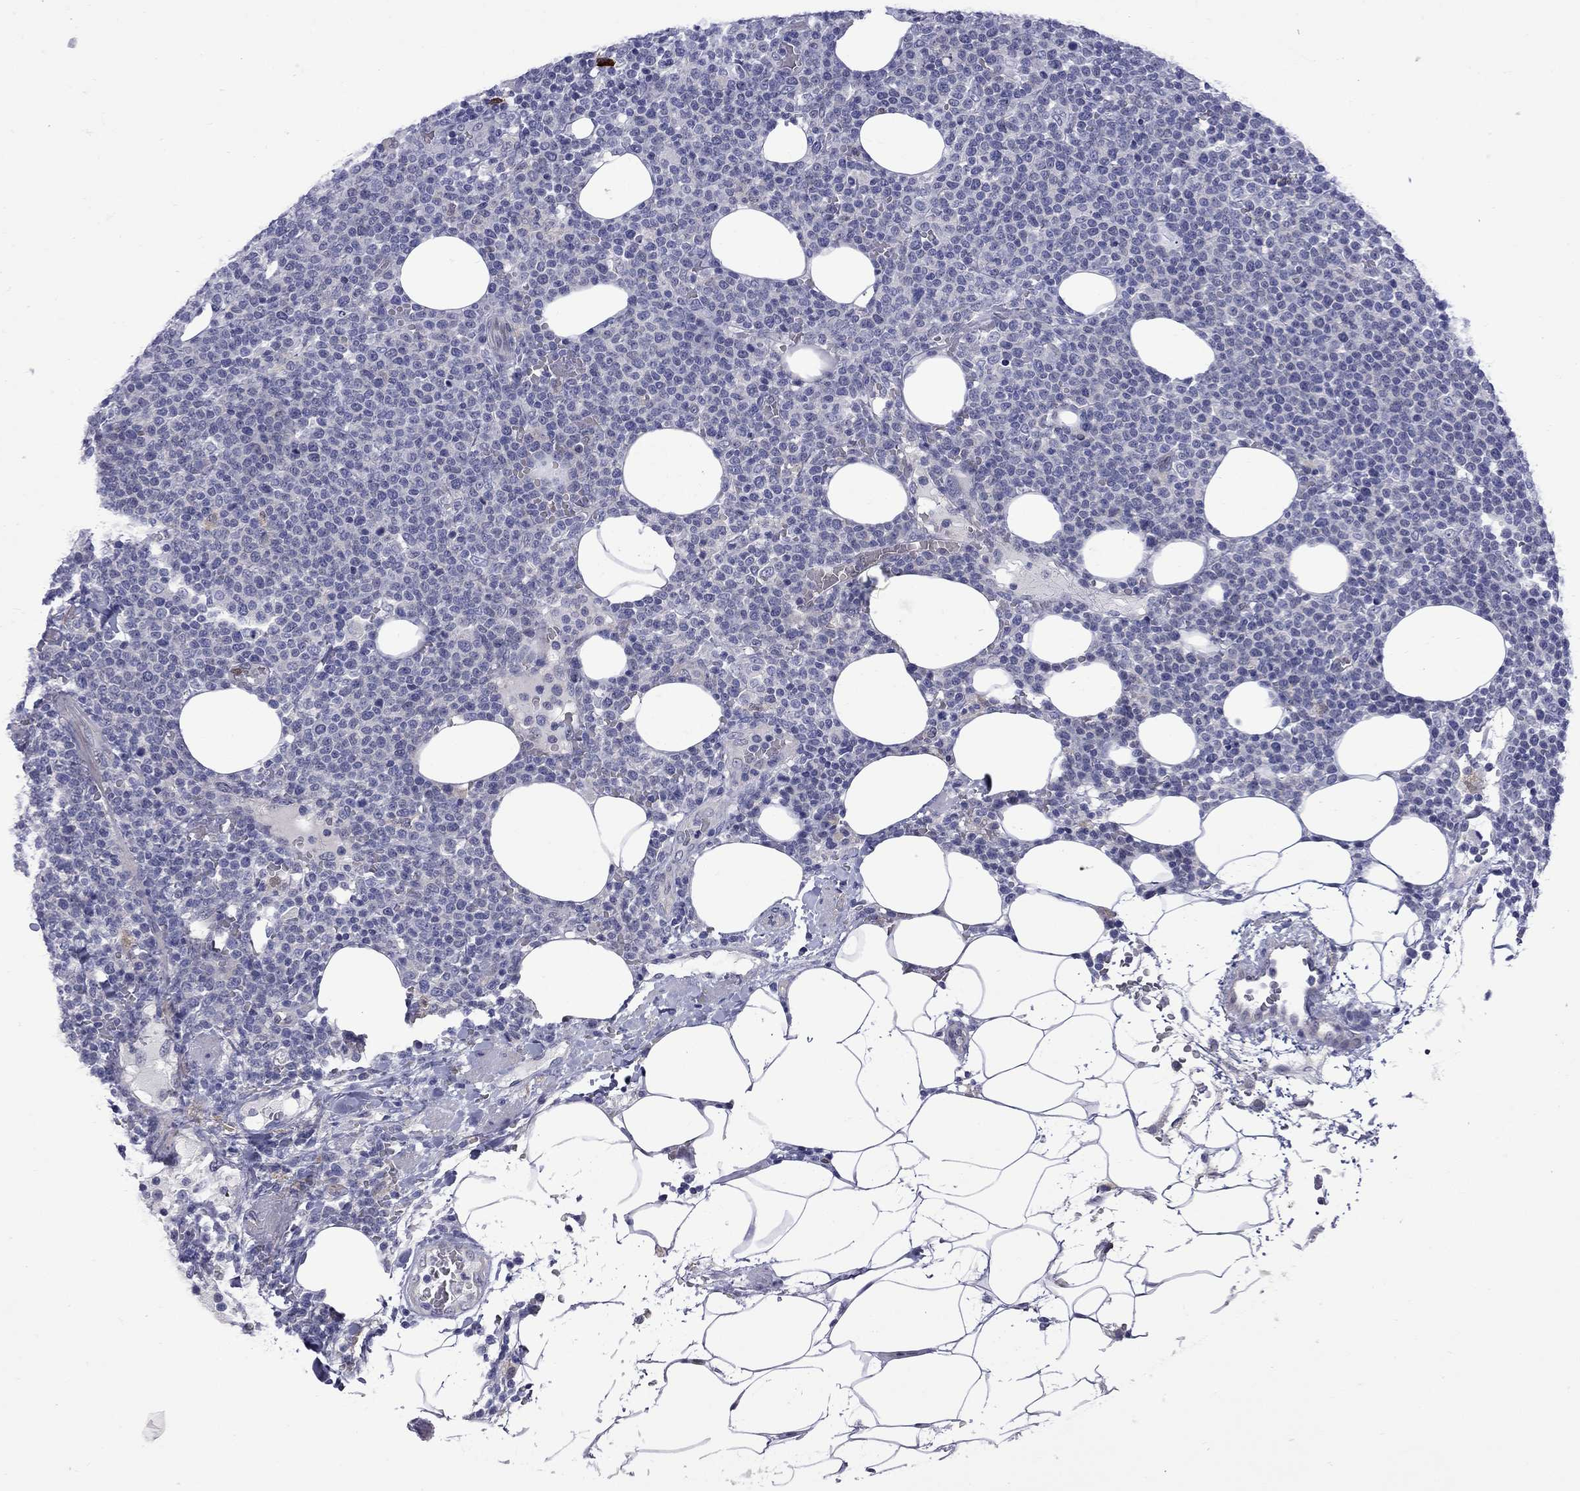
{"staining": {"intensity": "negative", "quantity": "none", "location": "none"}, "tissue": "lymphoma", "cell_type": "Tumor cells", "image_type": "cancer", "snomed": [{"axis": "morphology", "description": "Malignant lymphoma, non-Hodgkin's type, High grade"}, {"axis": "topography", "description": "Lymph node"}], "caption": "This histopathology image is of lymphoma stained with IHC to label a protein in brown with the nuclei are counter-stained blue. There is no positivity in tumor cells. Nuclei are stained in blue.", "gene": "CTNNBIP1", "patient": {"sex": "male", "age": 61}}